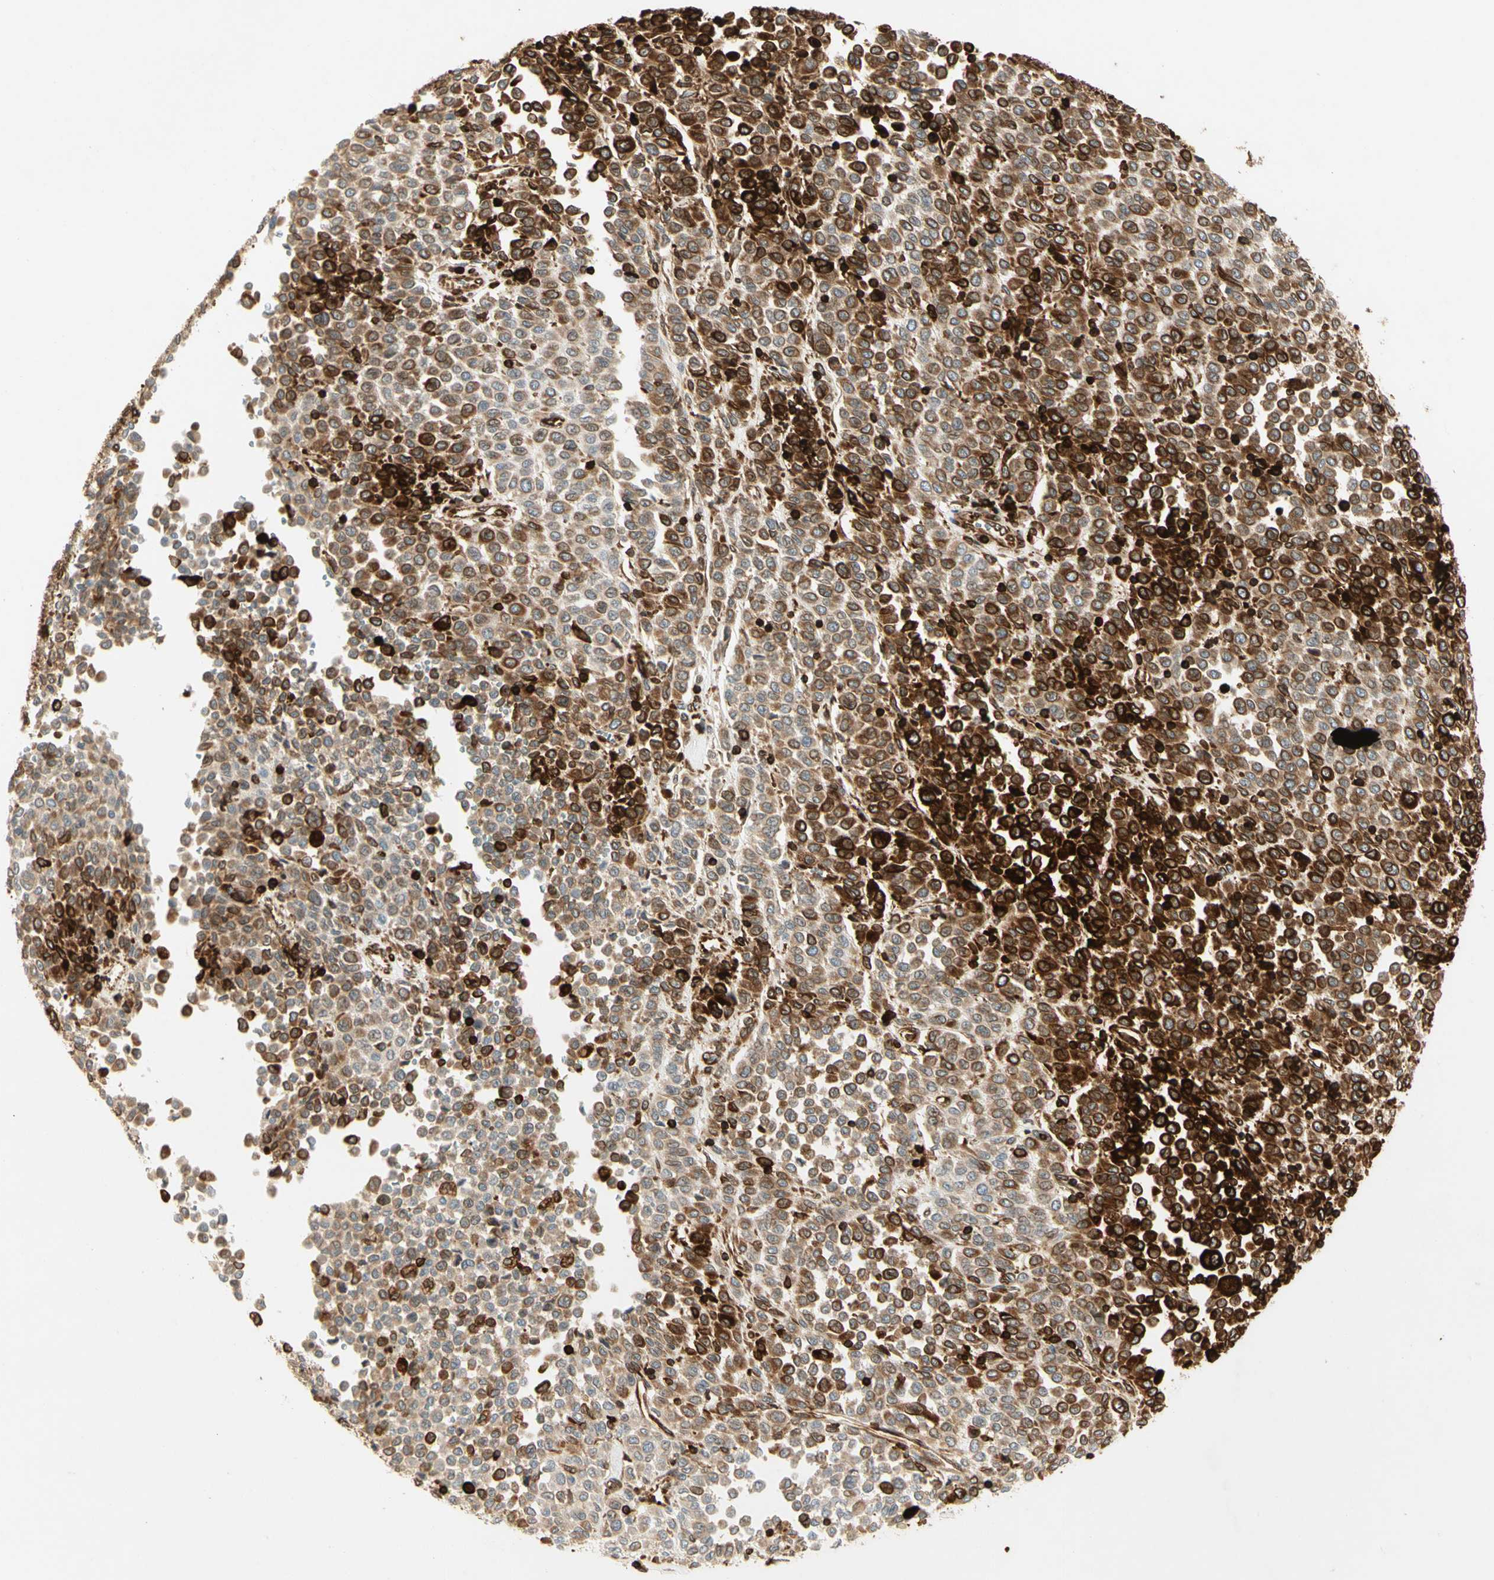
{"staining": {"intensity": "strong", "quantity": ">75%", "location": "cytoplasmic/membranous"}, "tissue": "melanoma", "cell_type": "Tumor cells", "image_type": "cancer", "snomed": [{"axis": "morphology", "description": "Malignant melanoma, Metastatic site"}, {"axis": "topography", "description": "Pancreas"}], "caption": "Brown immunohistochemical staining in malignant melanoma (metastatic site) exhibits strong cytoplasmic/membranous positivity in about >75% of tumor cells.", "gene": "TAPBP", "patient": {"sex": "female", "age": 30}}